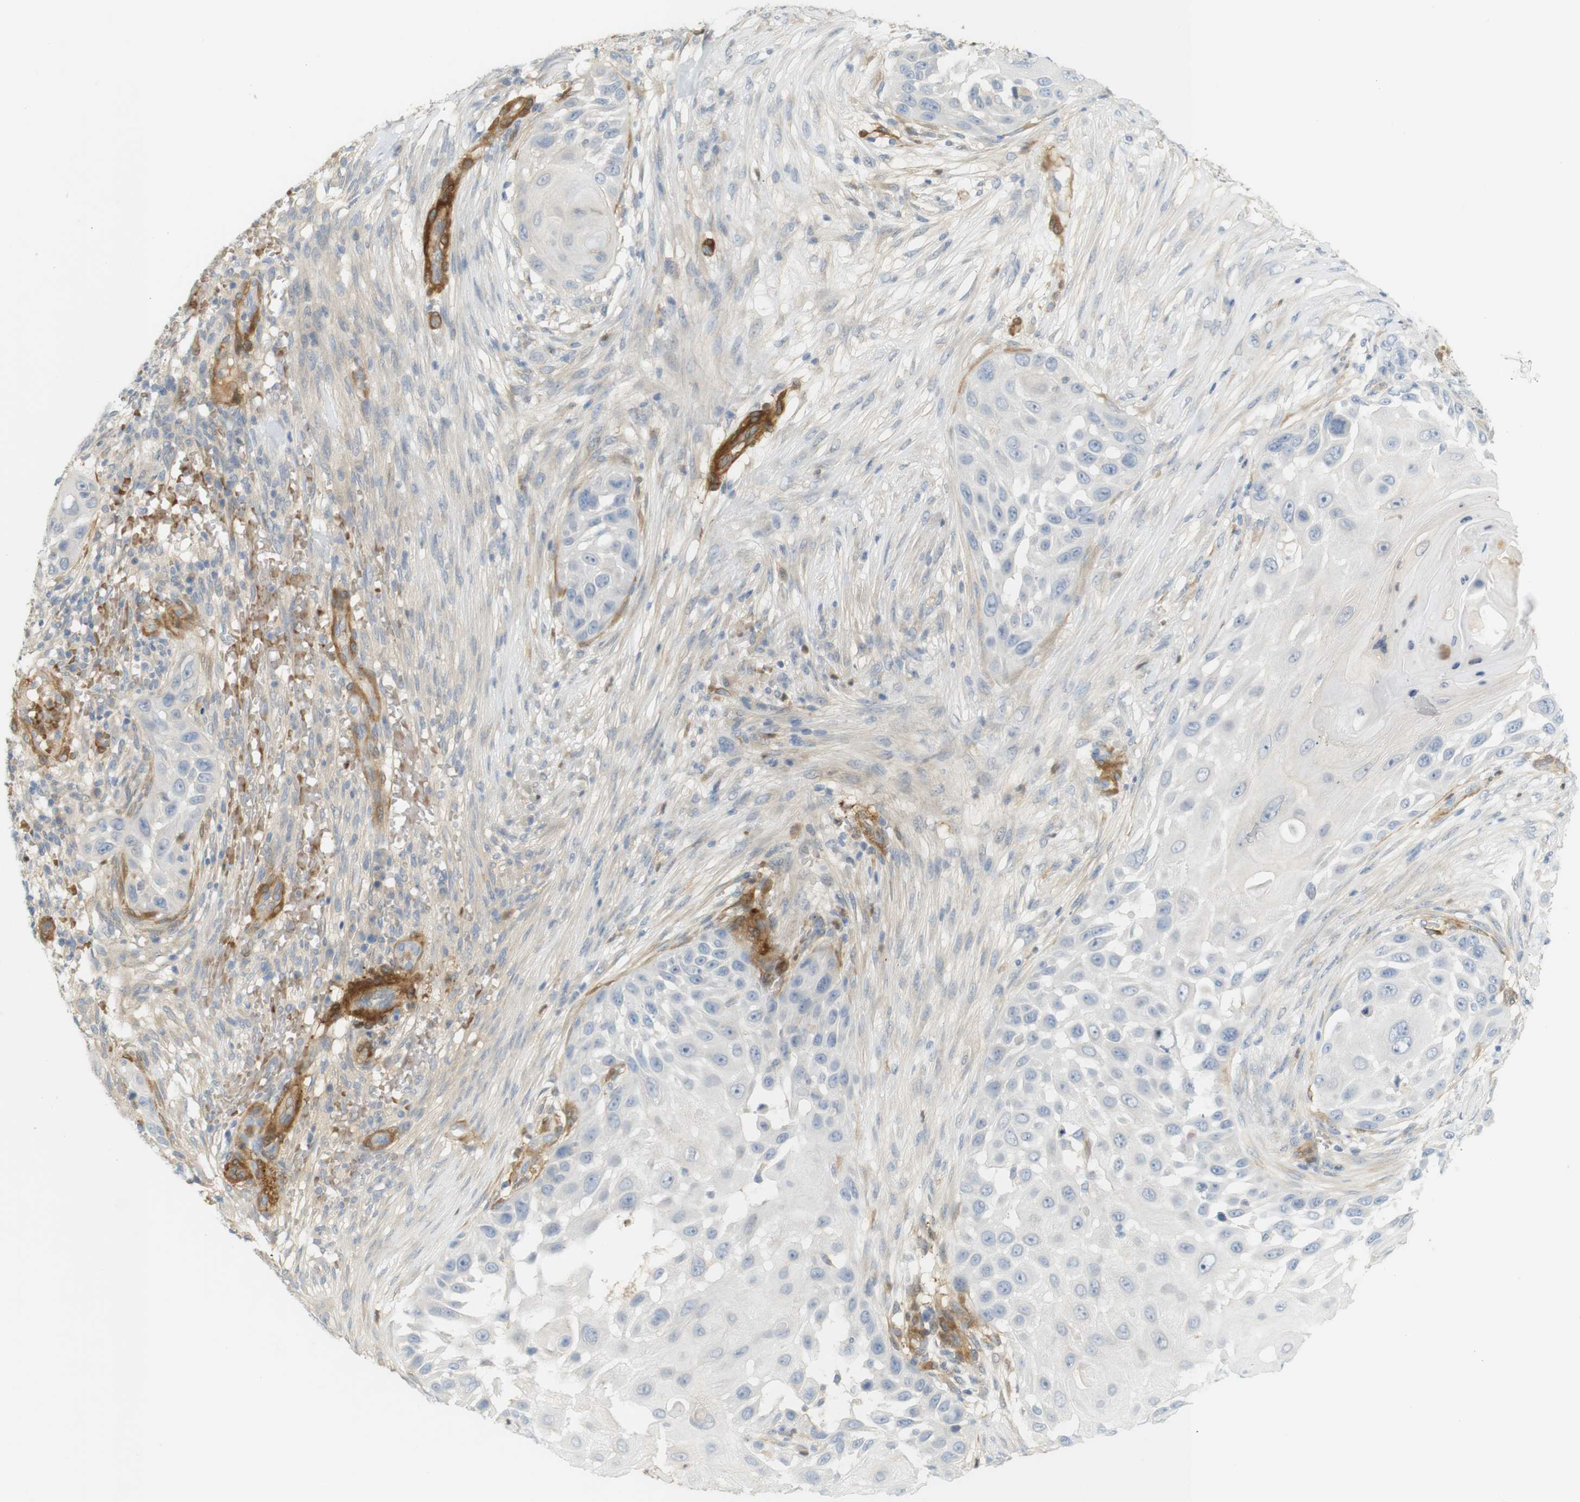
{"staining": {"intensity": "negative", "quantity": "none", "location": "none"}, "tissue": "skin cancer", "cell_type": "Tumor cells", "image_type": "cancer", "snomed": [{"axis": "morphology", "description": "Squamous cell carcinoma, NOS"}, {"axis": "topography", "description": "Skin"}], "caption": "This photomicrograph is of skin cancer (squamous cell carcinoma) stained with immunohistochemistry (IHC) to label a protein in brown with the nuclei are counter-stained blue. There is no expression in tumor cells.", "gene": "PDE3A", "patient": {"sex": "female", "age": 44}}